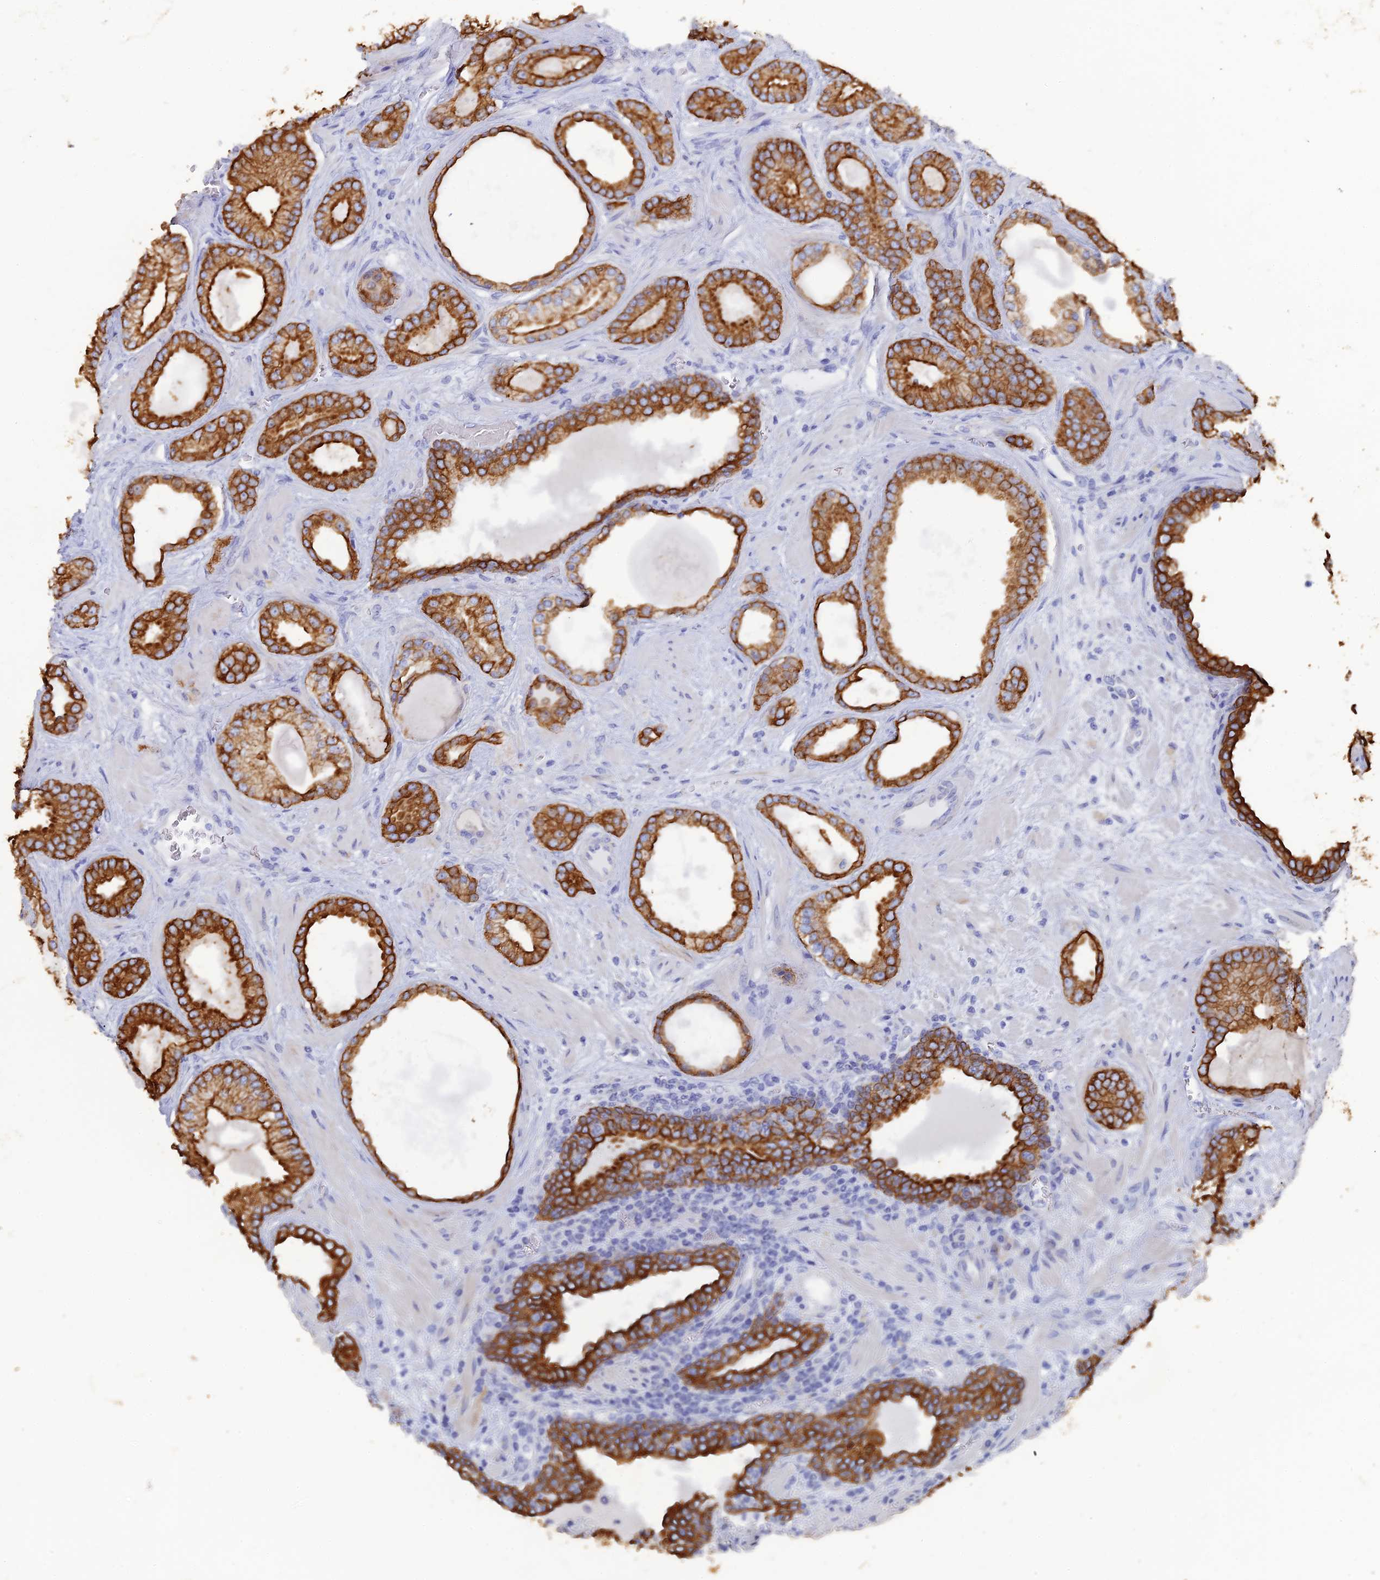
{"staining": {"intensity": "strong", "quantity": ">75%", "location": "cytoplasmic/membranous"}, "tissue": "prostate cancer", "cell_type": "Tumor cells", "image_type": "cancer", "snomed": [{"axis": "morphology", "description": "Adenocarcinoma, Low grade"}, {"axis": "topography", "description": "Prostate"}], "caption": "Immunohistochemistry (DAB) staining of human prostate adenocarcinoma (low-grade) reveals strong cytoplasmic/membranous protein staining in about >75% of tumor cells.", "gene": "SRFBP1", "patient": {"sex": "male", "age": 57}}